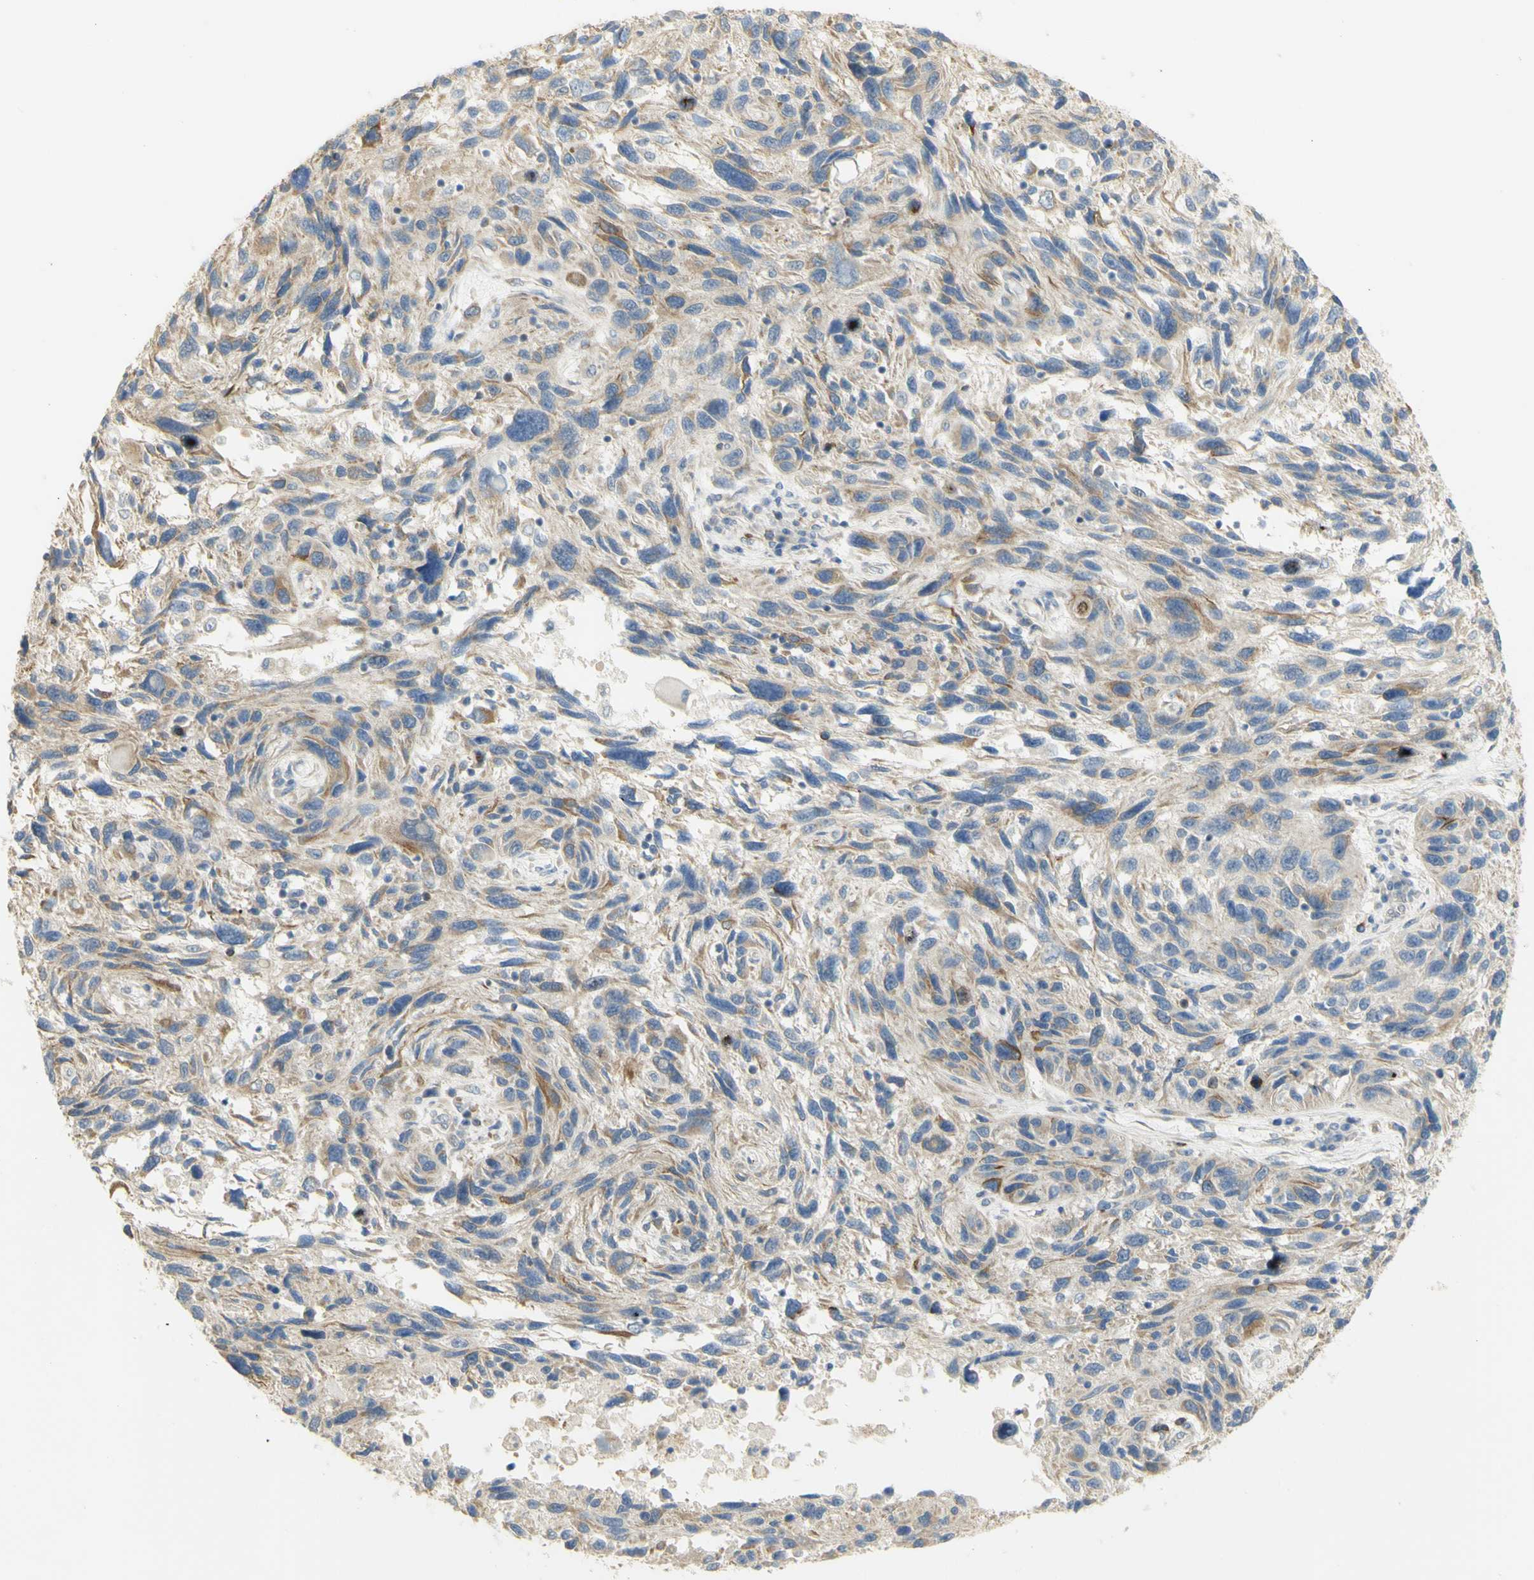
{"staining": {"intensity": "weak", "quantity": ">75%", "location": "cytoplasmic/membranous"}, "tissue": "melanoma", "cell_type": "Tumor cells", "image_type": "cancer", "snomed": [{"axis": "morphology", "description": "Malignant melanoma, NOS"}, {"axis": "topography", "description": "Skin"}], "caption": "Protein staining shows weak cytoplasmic/membranous positivity in approximately >75% of tumor cells in melanoma.", "gene": "KIF11", "patient": {"sex": "male", "age": 53}}